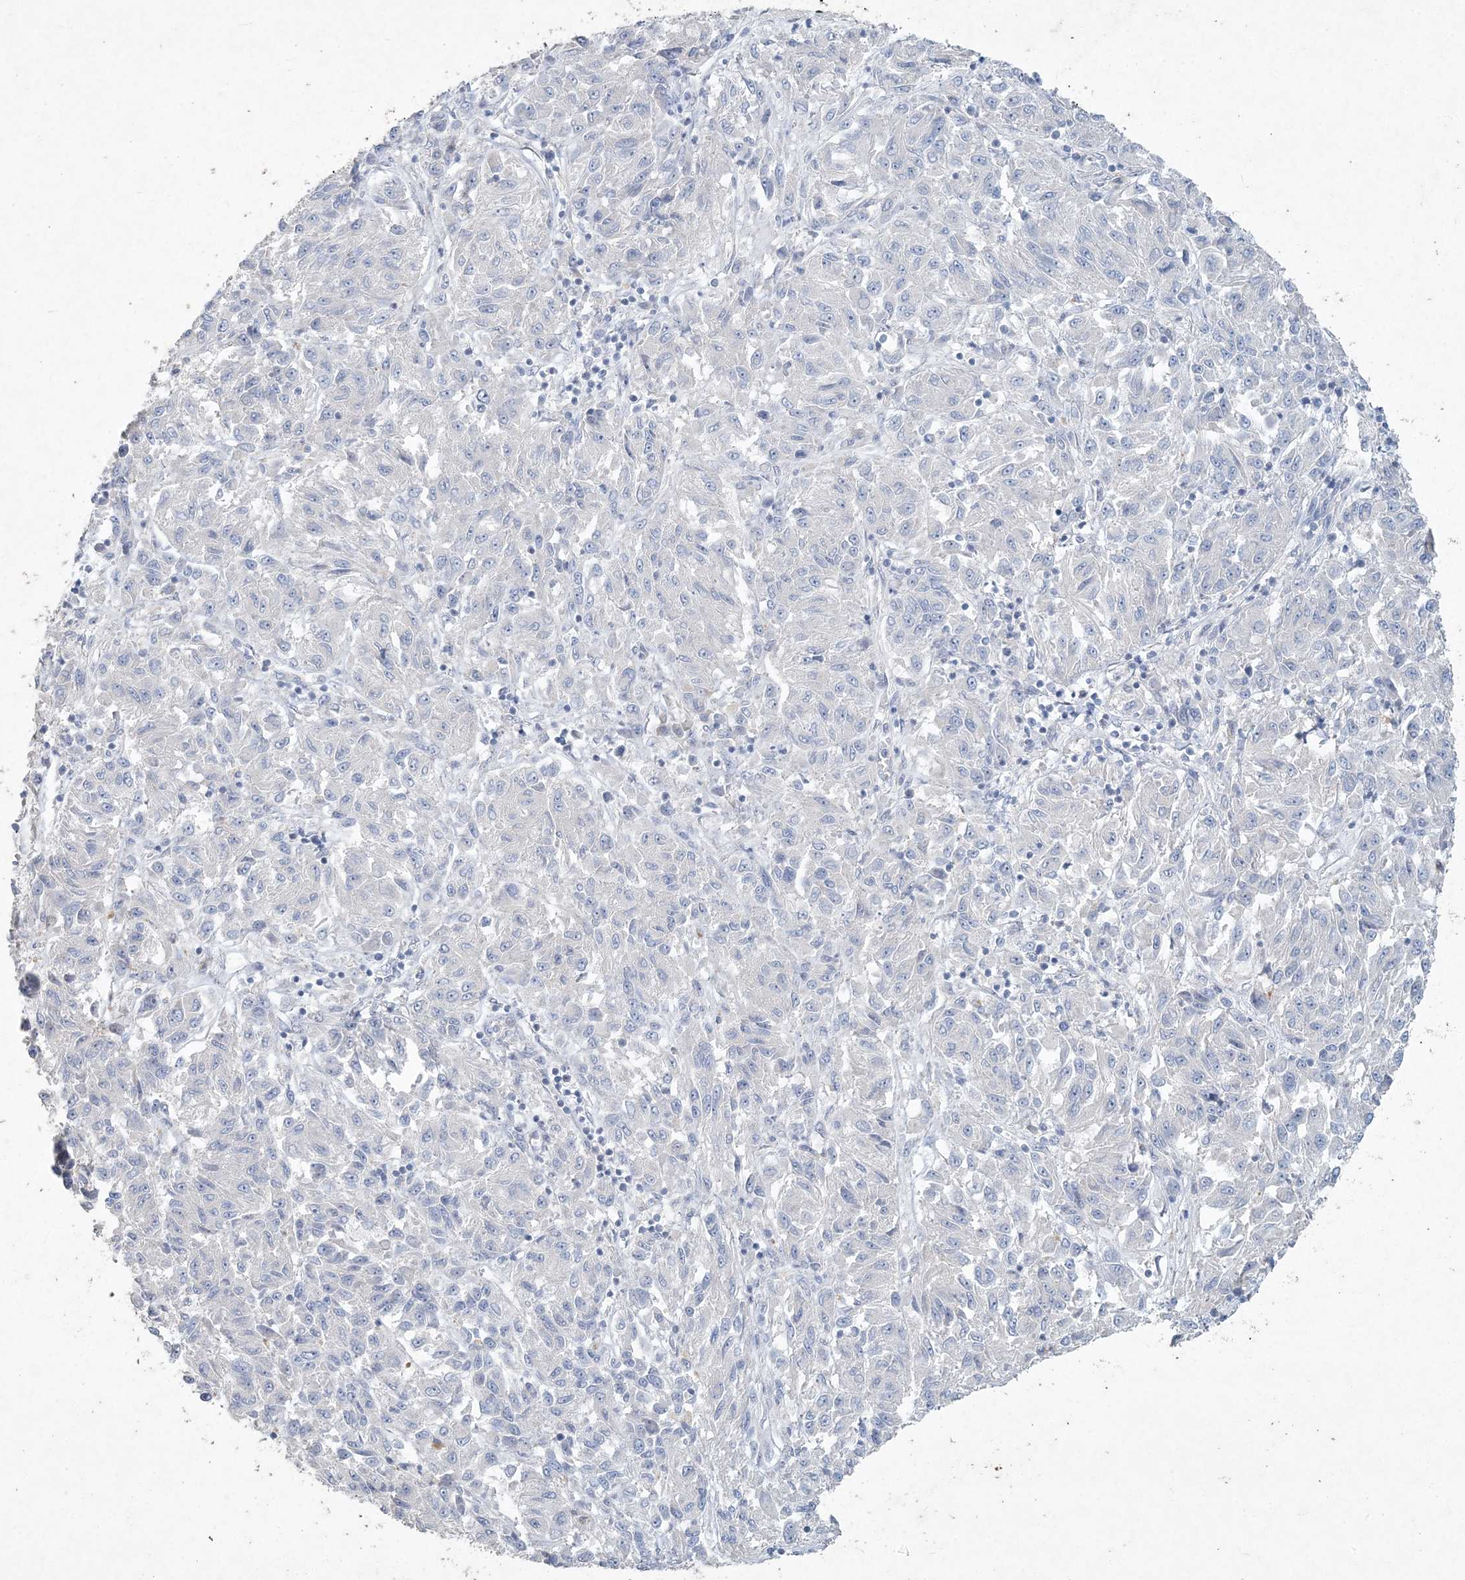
{"staining": {"intensity": "negative", "quantity": "none", "location": "none"}, "tissue": "melanoma", "cell_type": "Tumor cells", "image_type": "cancer", "snomed": [{"axis": "morphology", "description": "Malignant melanoma, Metastatic site"}, {"axis": "topography", "description": "Lung"}], "caption": "An immunohistochemistry (IHC) photomicrograph of melanoma is shown. There is no staining in tumor cells of melanoma.", "gene": "DNAH5", "patient": {"sex": "male", "age": 64}}